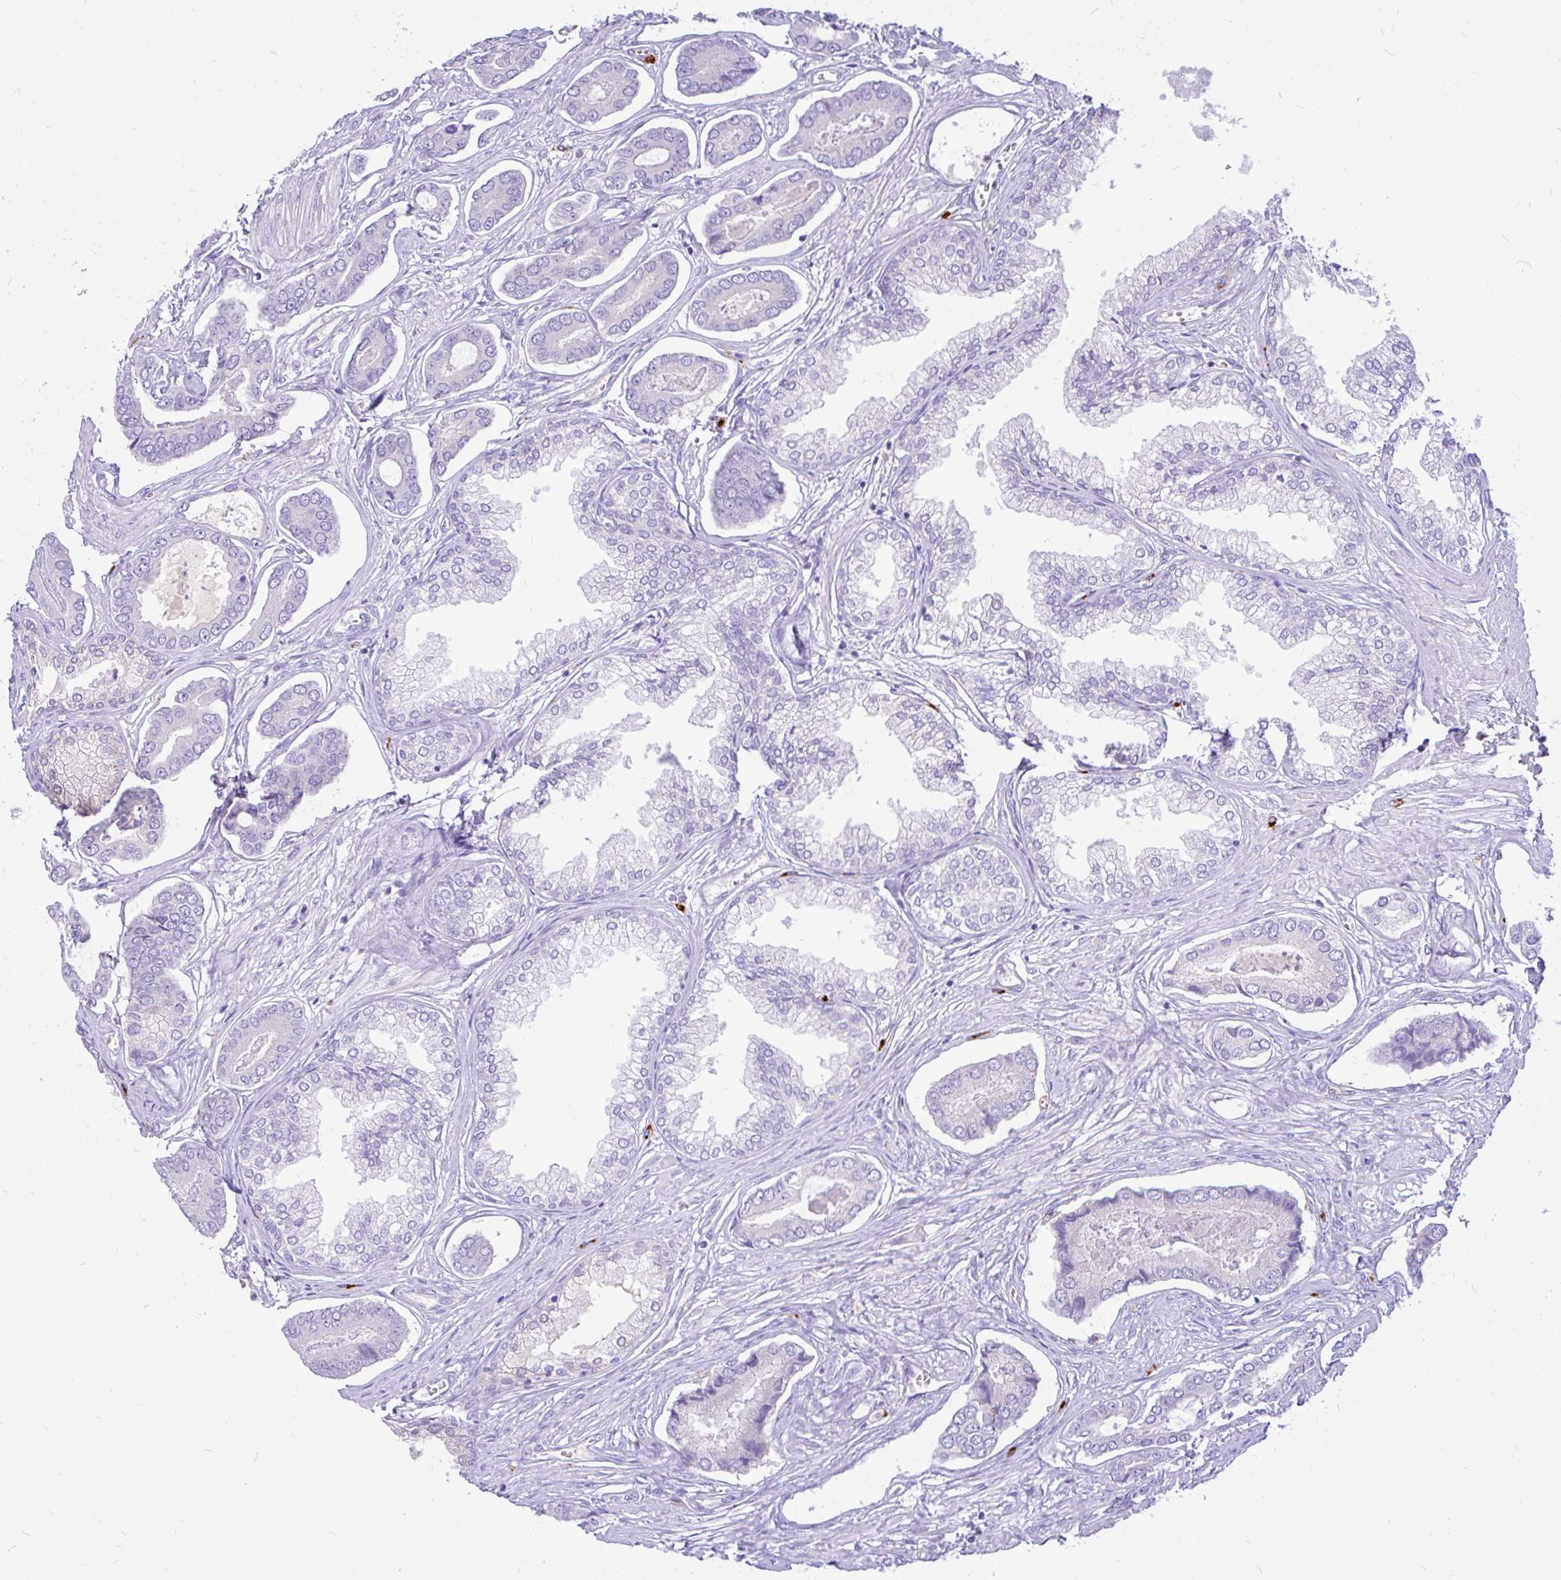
{"staining": {"intensity": "negative", "quantity": "none", "location": "none"}, "tissue": "prostate cancer", "cell_type": "Tumor cells", "image_type": "cancer", "snomed": [{"axis": "morphology", "description": "Adenocarcinoma, NOS"}, {"axis": "topography", "description": "Prostate and seminal vesicle, NOS"}], "caption": "IHC photomicrograph of prostate cancer (adenocarcinoma) stained for a protein (brown), which displays no staining in tumor cells.", "gene": "MAP1LC3A", "patient": {"sex": "male", "age": 76}}